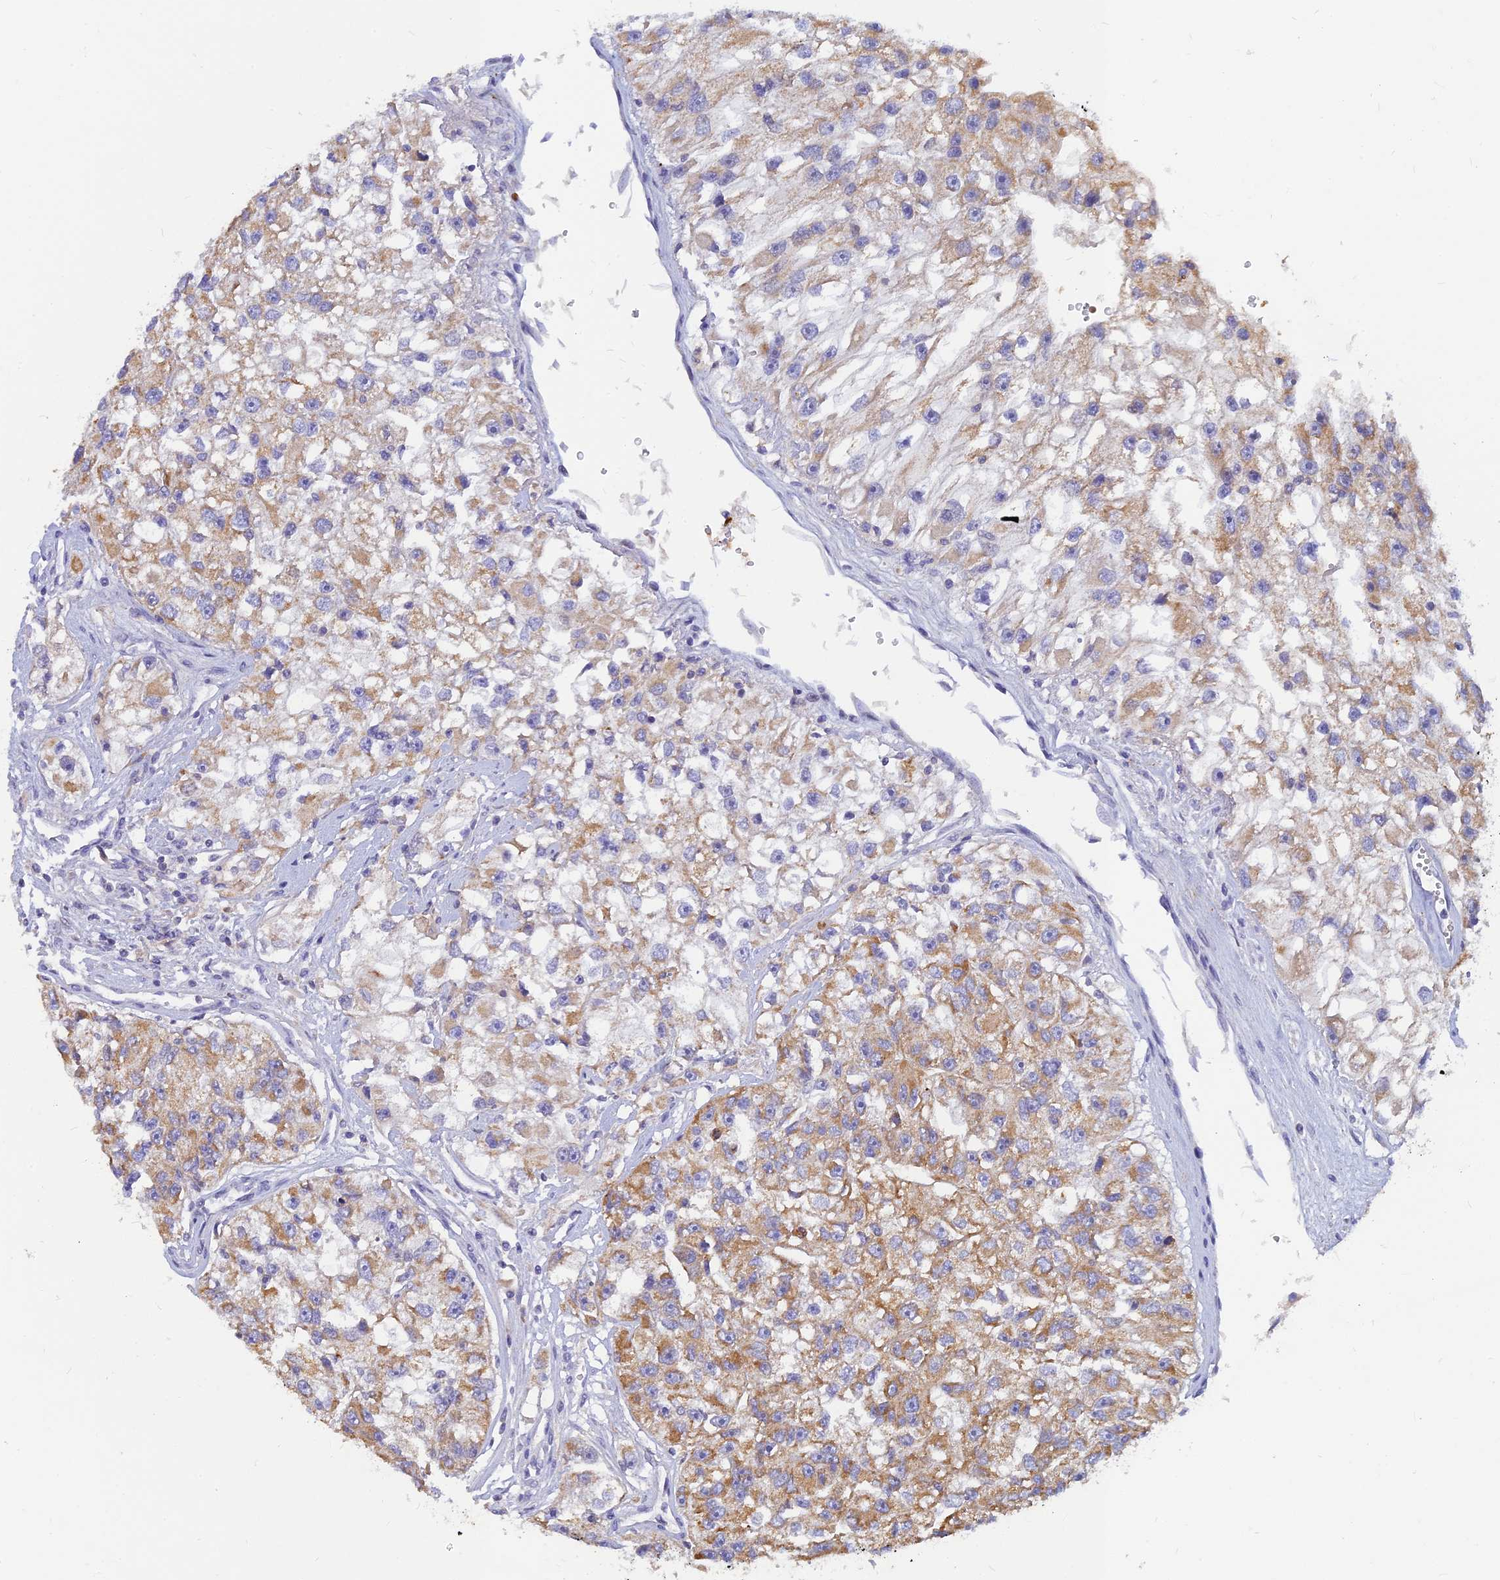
{"staining": {"intensity": "moderate", "quantity": ">75%", "location": "cytoplasmic/membranous"}, "tissue": "renal cancer", "cell_type": "Tumor cells", "image_type": "cancer", "snomed": [{"axis": "morphology", "description": "Adenocarcinoma, NOS"}, {"axis": "topography", "description": "Kidney"}], "caption": "Renal cancer (adenocarcinoma) stained for a protein demonstrates moderate cytoplasmic/membranous positivity in tumor cells.", "gene": "CACNA1B", "patient": {"sex": "male", "age": 63}}